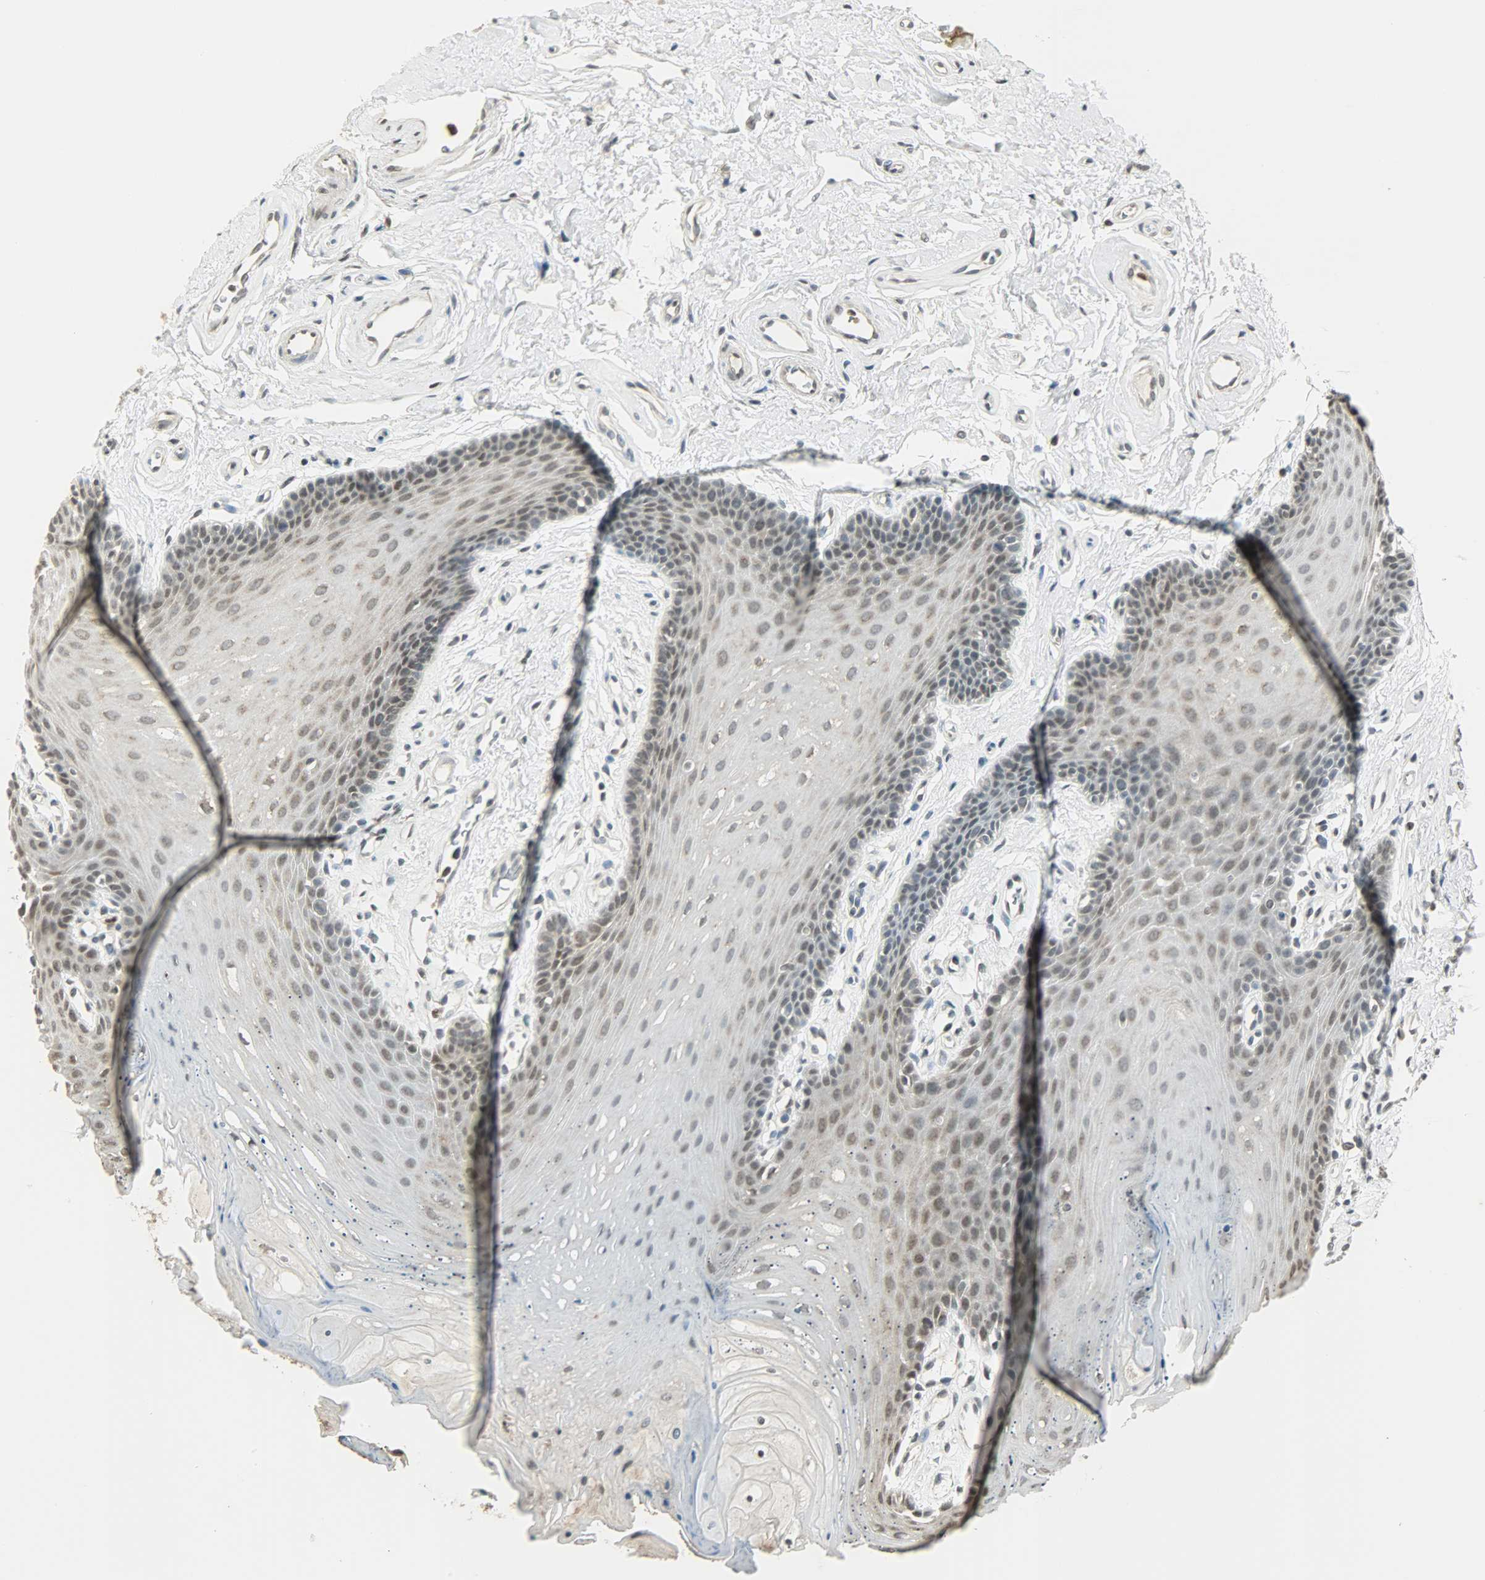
{"staining": {"intensity": "weak", "quantity": "25%-75%", "location": "nuclear"}, "tissue": "oral mucosa", "cell_type": "Squamous epithelial cells", "image_type": "normal", "snomed": [{"axis": "morphology", "description": "Normal tissue, NOS"}, {"axis": "topography", "description": "Oral tissue"}], "caption": "Oral mucosa stained for a protein demonstrates weak nuclear positivity in squamous epithelial cells. (DAB IHC with brightfield microscopy, high magnification).", "gene": "SMARCA5", "patient": {"sex": "male", "age": 62}}